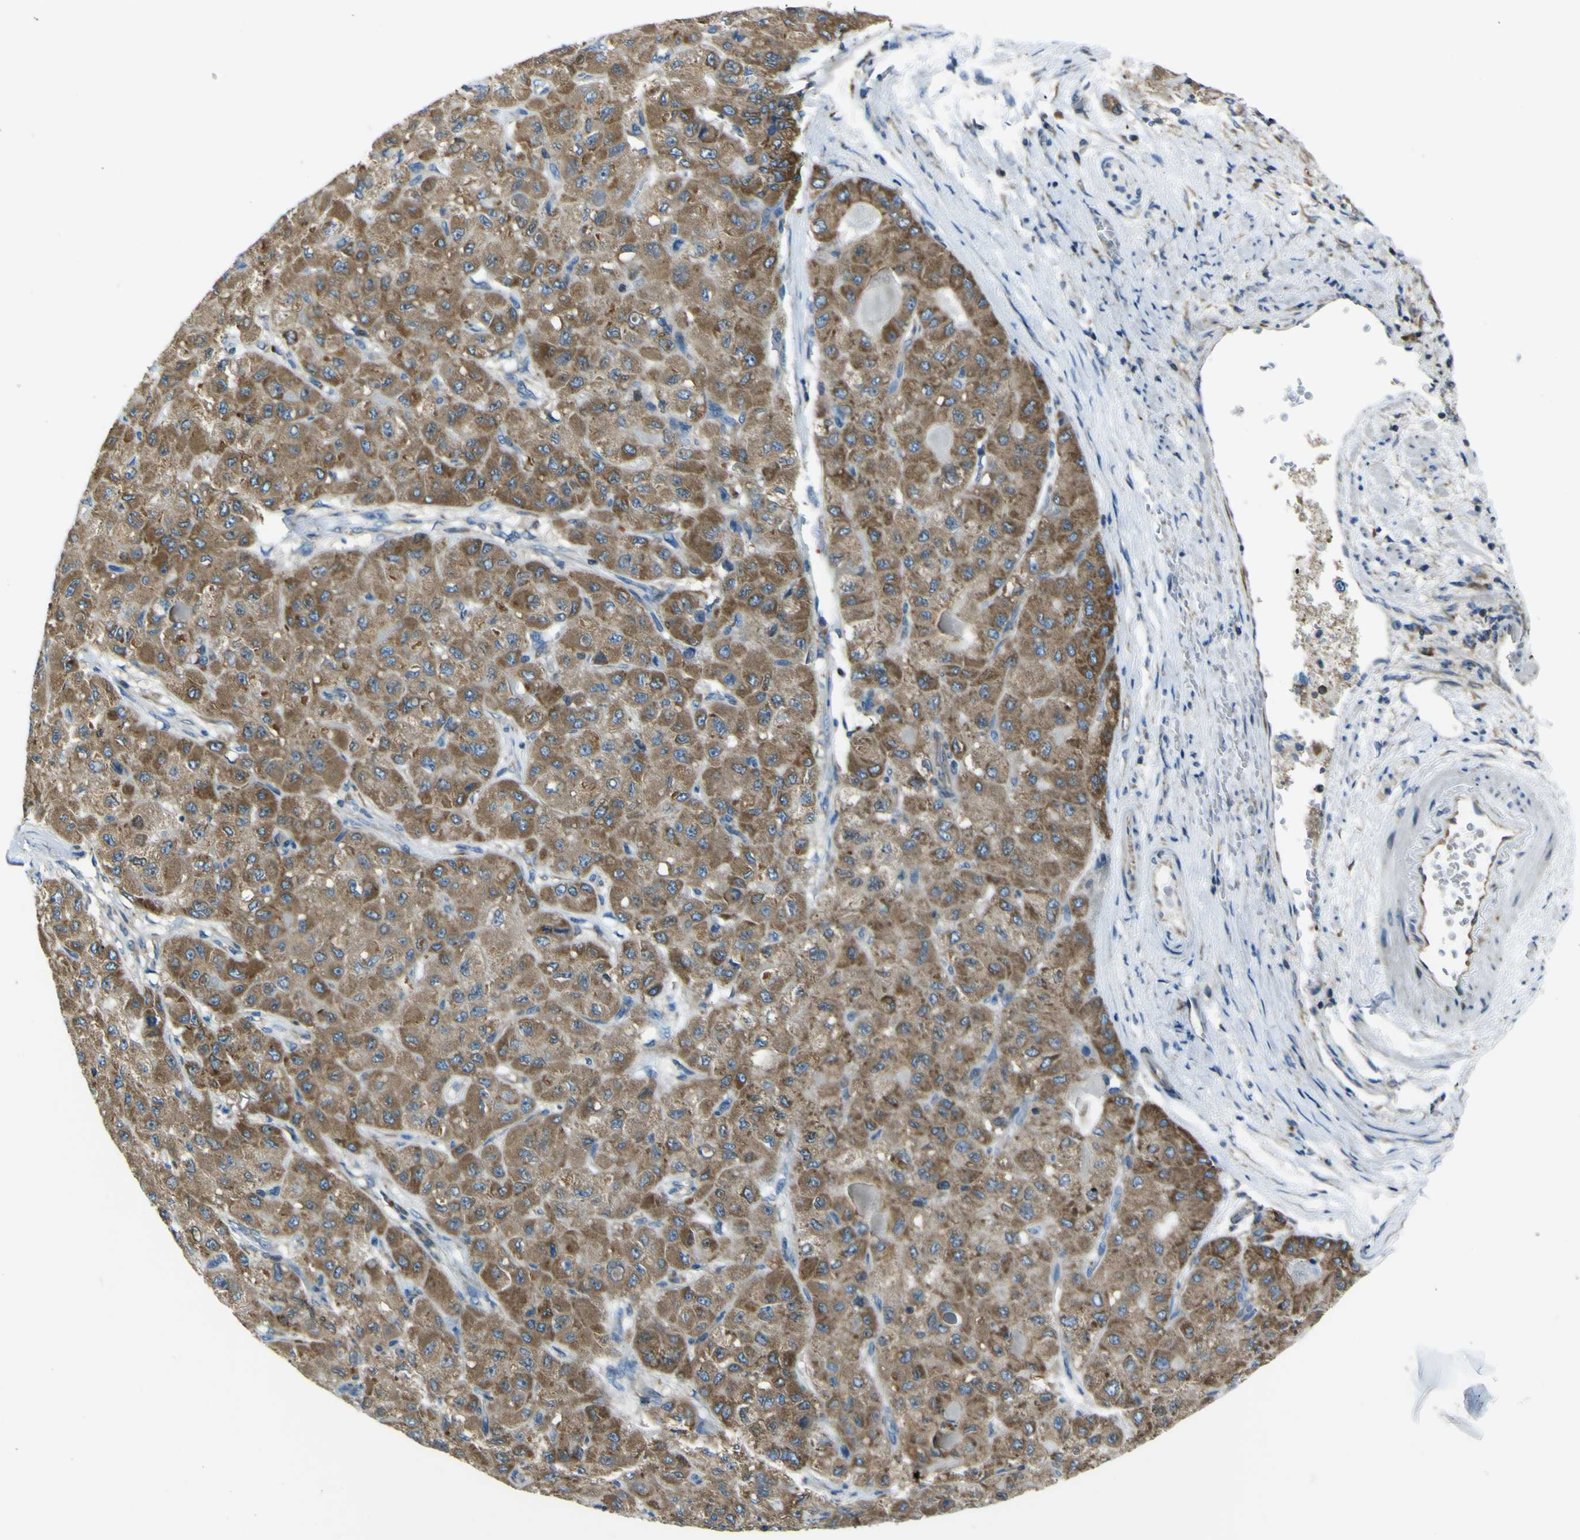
{"staining": {"intensity": "strong", "quantity": ">75%", "location": "cytoplasmic/membranous"}, "tissue": "liver cancer", "cell_type": "Tumor cells", "image_type": "cancer", "snomed": [{"axis": "morphology", "description": "Carcinoma, Hepatocellular, NOS"}, {"axis": "topography", "description": "Liver"}], "caption": "Protein staining demonstrates strong cytoplasmic/membranous staining in approximately >75% of tumor cells in liver cancer.", "gene": "STIM1", "patient": {"sex": "male", "age": 80}}